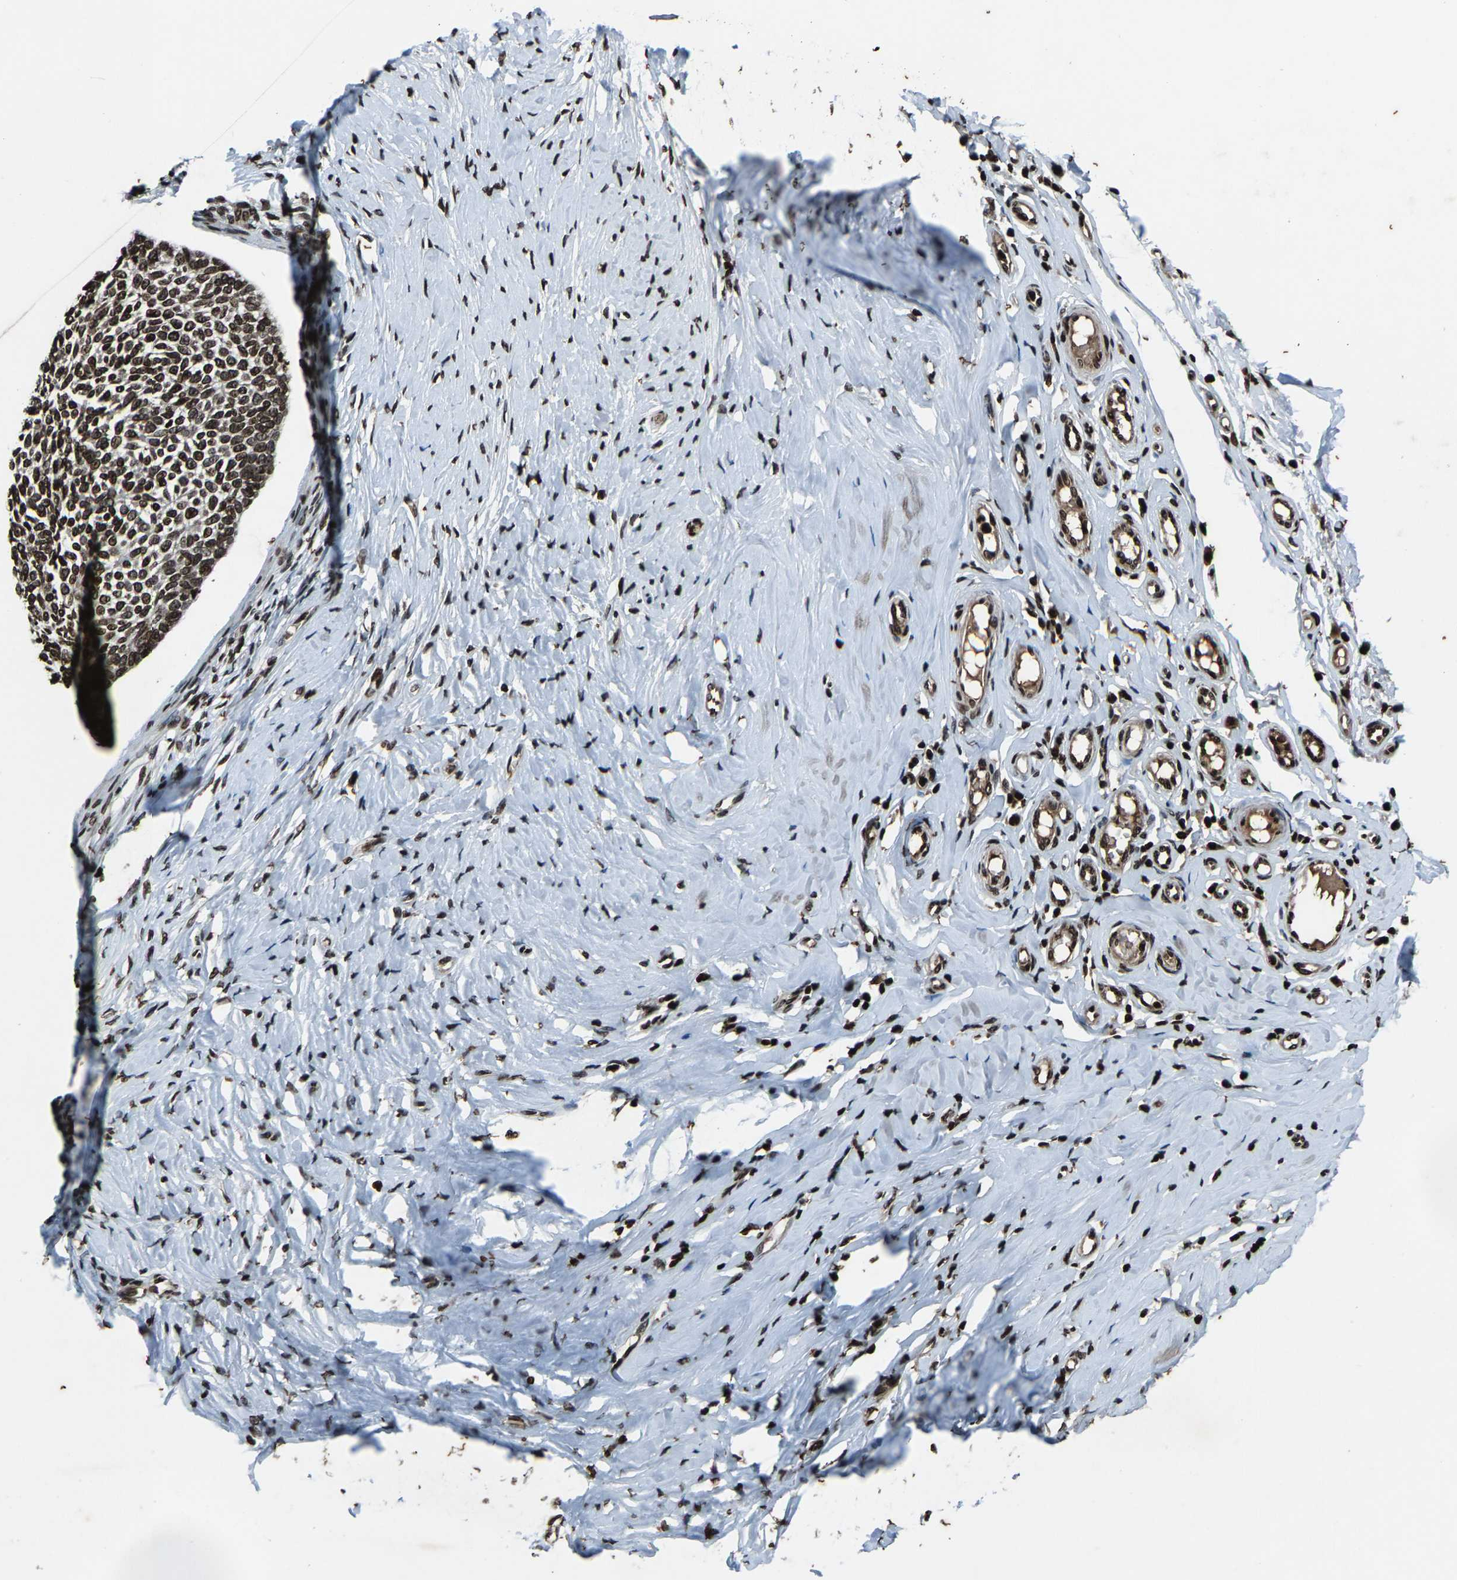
{"staining": {"intensity": "moderate", "quantity": ">75%", "location": "nuclear"}, "tissue": "skin cancer", "cell_type": "Tumor cells", "image_type": "cancer", "snomed": [{"axis": "morphology", "description": "Normal tissue, NOS"}, {"axis": "morphology", "description": "Basal cell carcinoma"}, {"axis": "topography", "description": "Skin"}], "caption": "DAB immunohistochemical staining of skin cancer exhibits moderate nuclear protein staining in approximately >75% of tumor cells. The protein is shown in brown color, while the nuclei are stained blue.", "gene": "H4C1", "patient": {"sex": "male", "age": 87}}